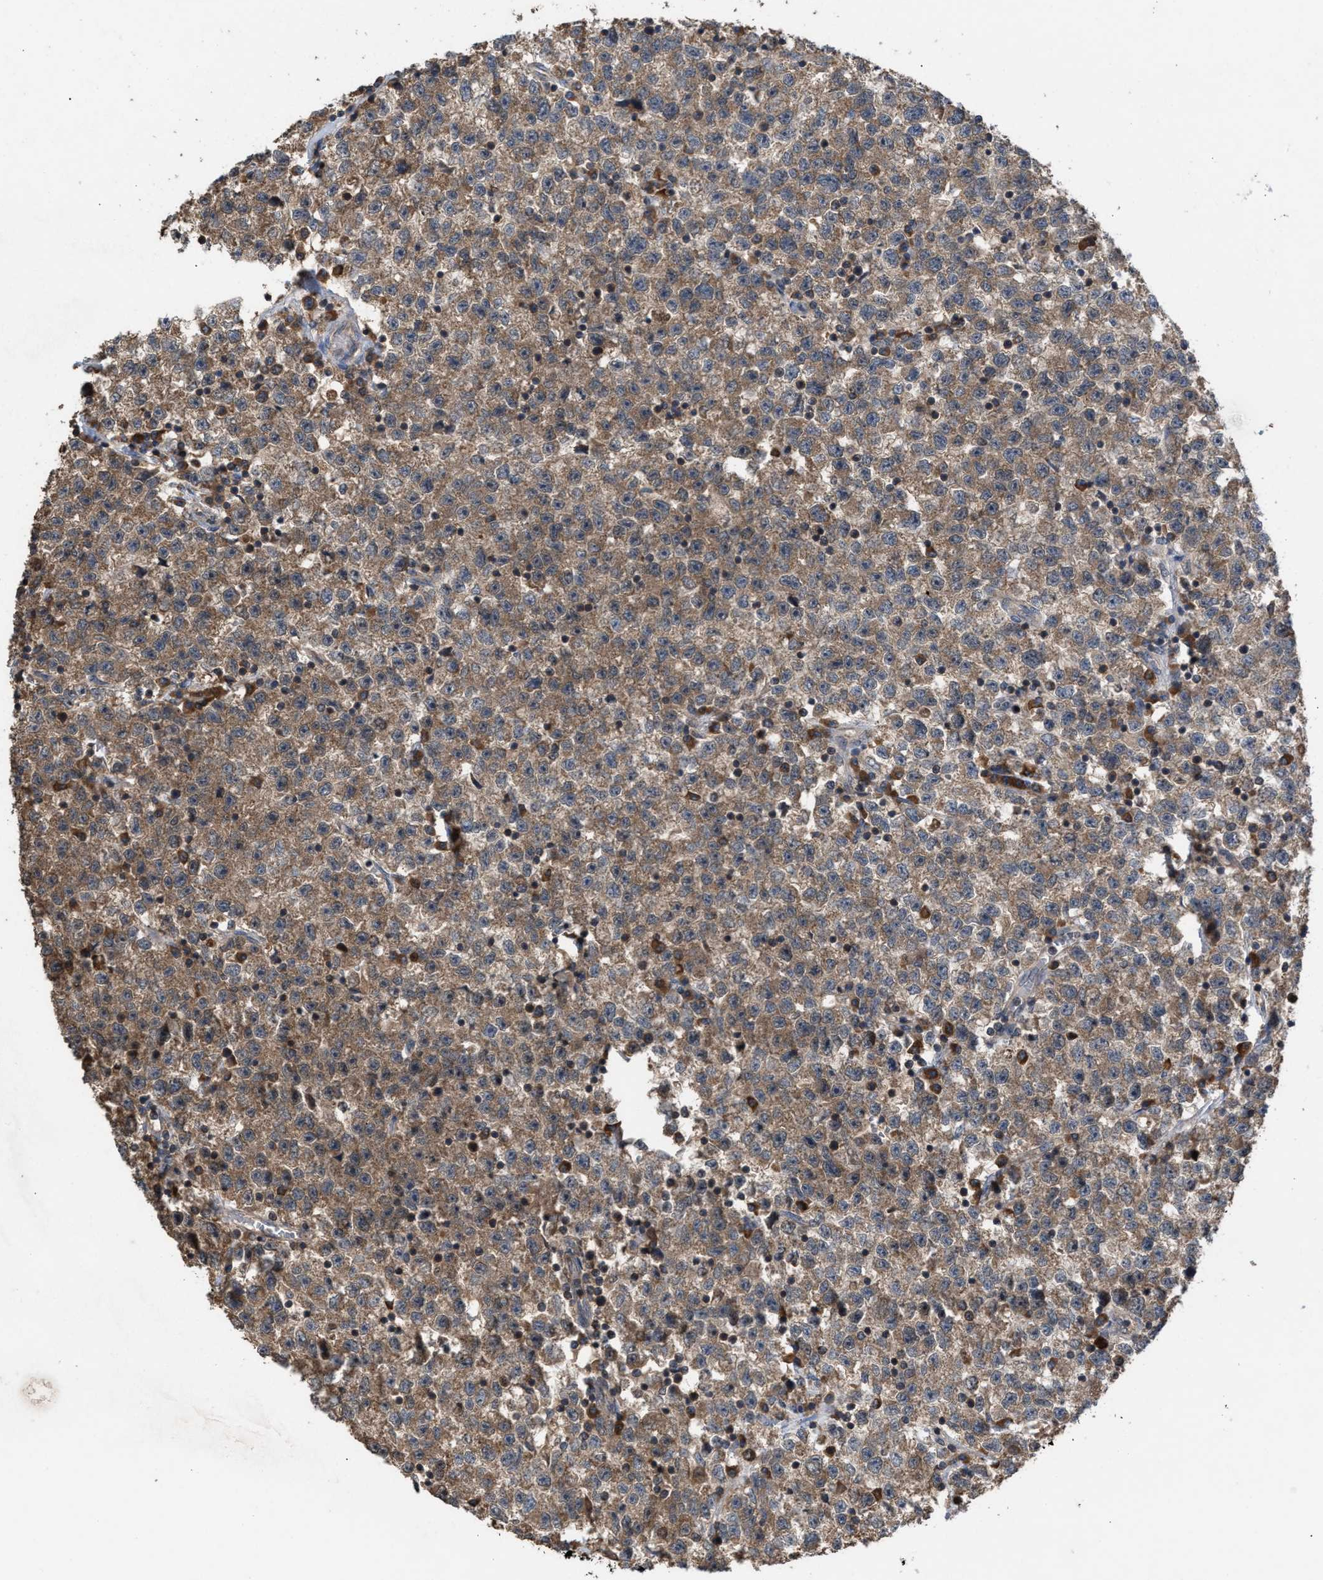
{"staining": {"intensity": "moderate", "quantity": ">75%", "location": "cytoplasmic/membranous"}, "tissue": "testis cancer", "cell_type": "Tumor cells", "image_type": "cancer", "snomed": [{"axis": "morphology", "description": "Seminoma, NOS"}, {"axis": "topography", "description": "Testis"}], "caption": "A brown stain shows moderate cytoplasmic/membranous positivity of a protein in human testis cancer (seminoma) tumor cells.", "gene": "C9orf78", "patient": {"sex": "male", "age": 22}}